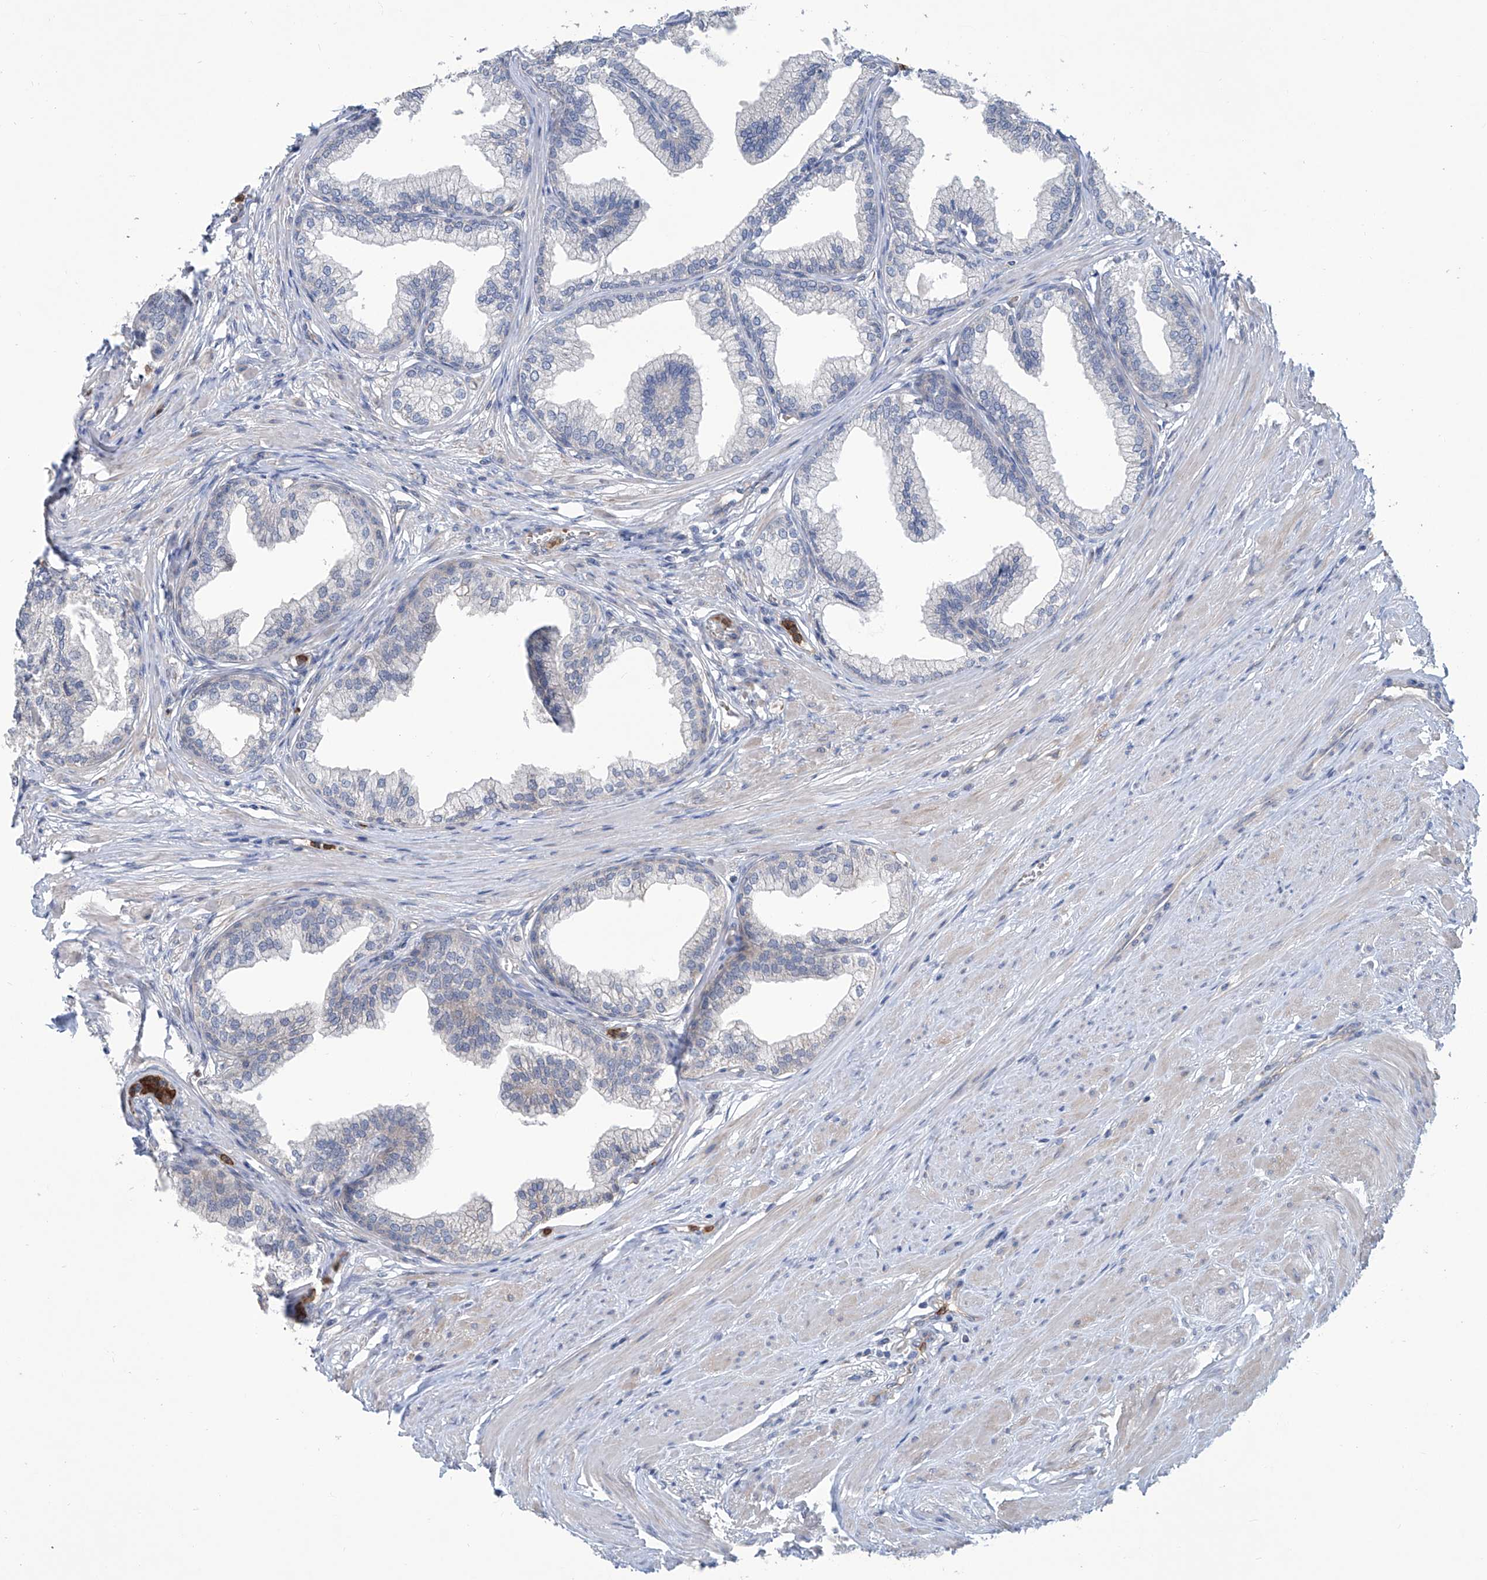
{"staining": {"intensity": "weak", "quantity": "<25%", "location": "cytoplasmic/membranous"}, "tissue": "prostate", "cell_type": "Glandular cells", "image_type": "normal", "snomed": [{"axis": "morphology", "description": "Normal tissue, NOS"}, {"axis": "morphology", "description": "Urothelial carcinoma, Low grade"}, {"axis": "topography", "description": "Urinary bladder"}, {"axis": "topography", "description": "Prostate"}], "caption": "The IHC micrograph has no significant expression in glandular cells of prostate.", "gene": "EIF2D", "patient": {"sex": "male", "age": 60}}